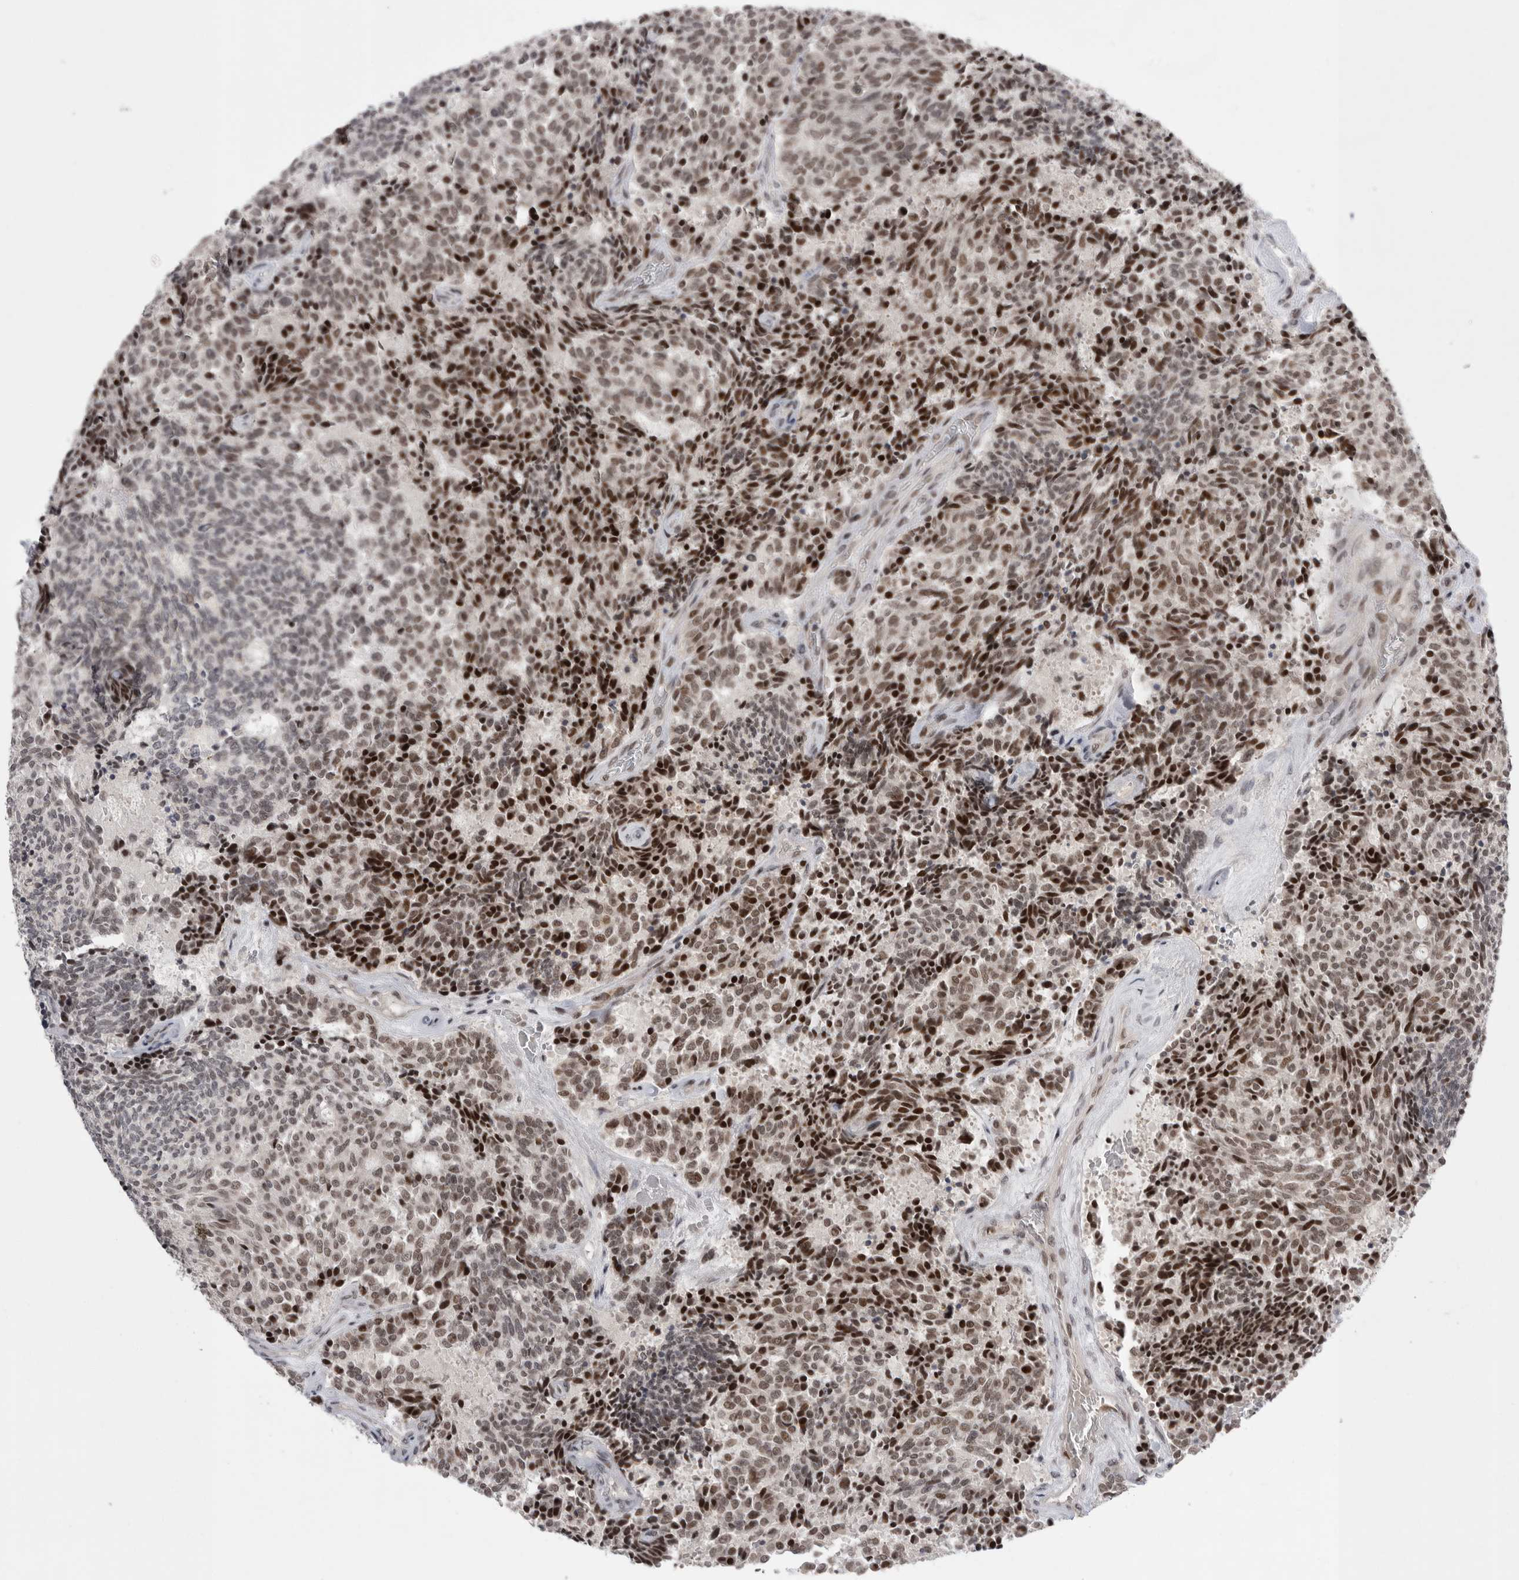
{"staining": {"intensity": "strong", "quantity": ">75%", "location": "nuclear"}, "tissue": "carcinoid", "cell_type": "Tumor cells", "image_type": "cancer", "snomed": [{"axis": "morphology", "description": "Carcinoid, malignant, NOS"}, {"axis": "topography", "description": "Pancreas"}], "caption": "A brown stain shows strong nuclear staining of a protein in human carcinoid tumor cells.", "gene": "POU5F1", "patient": {"sex": "female", "age": 54}}